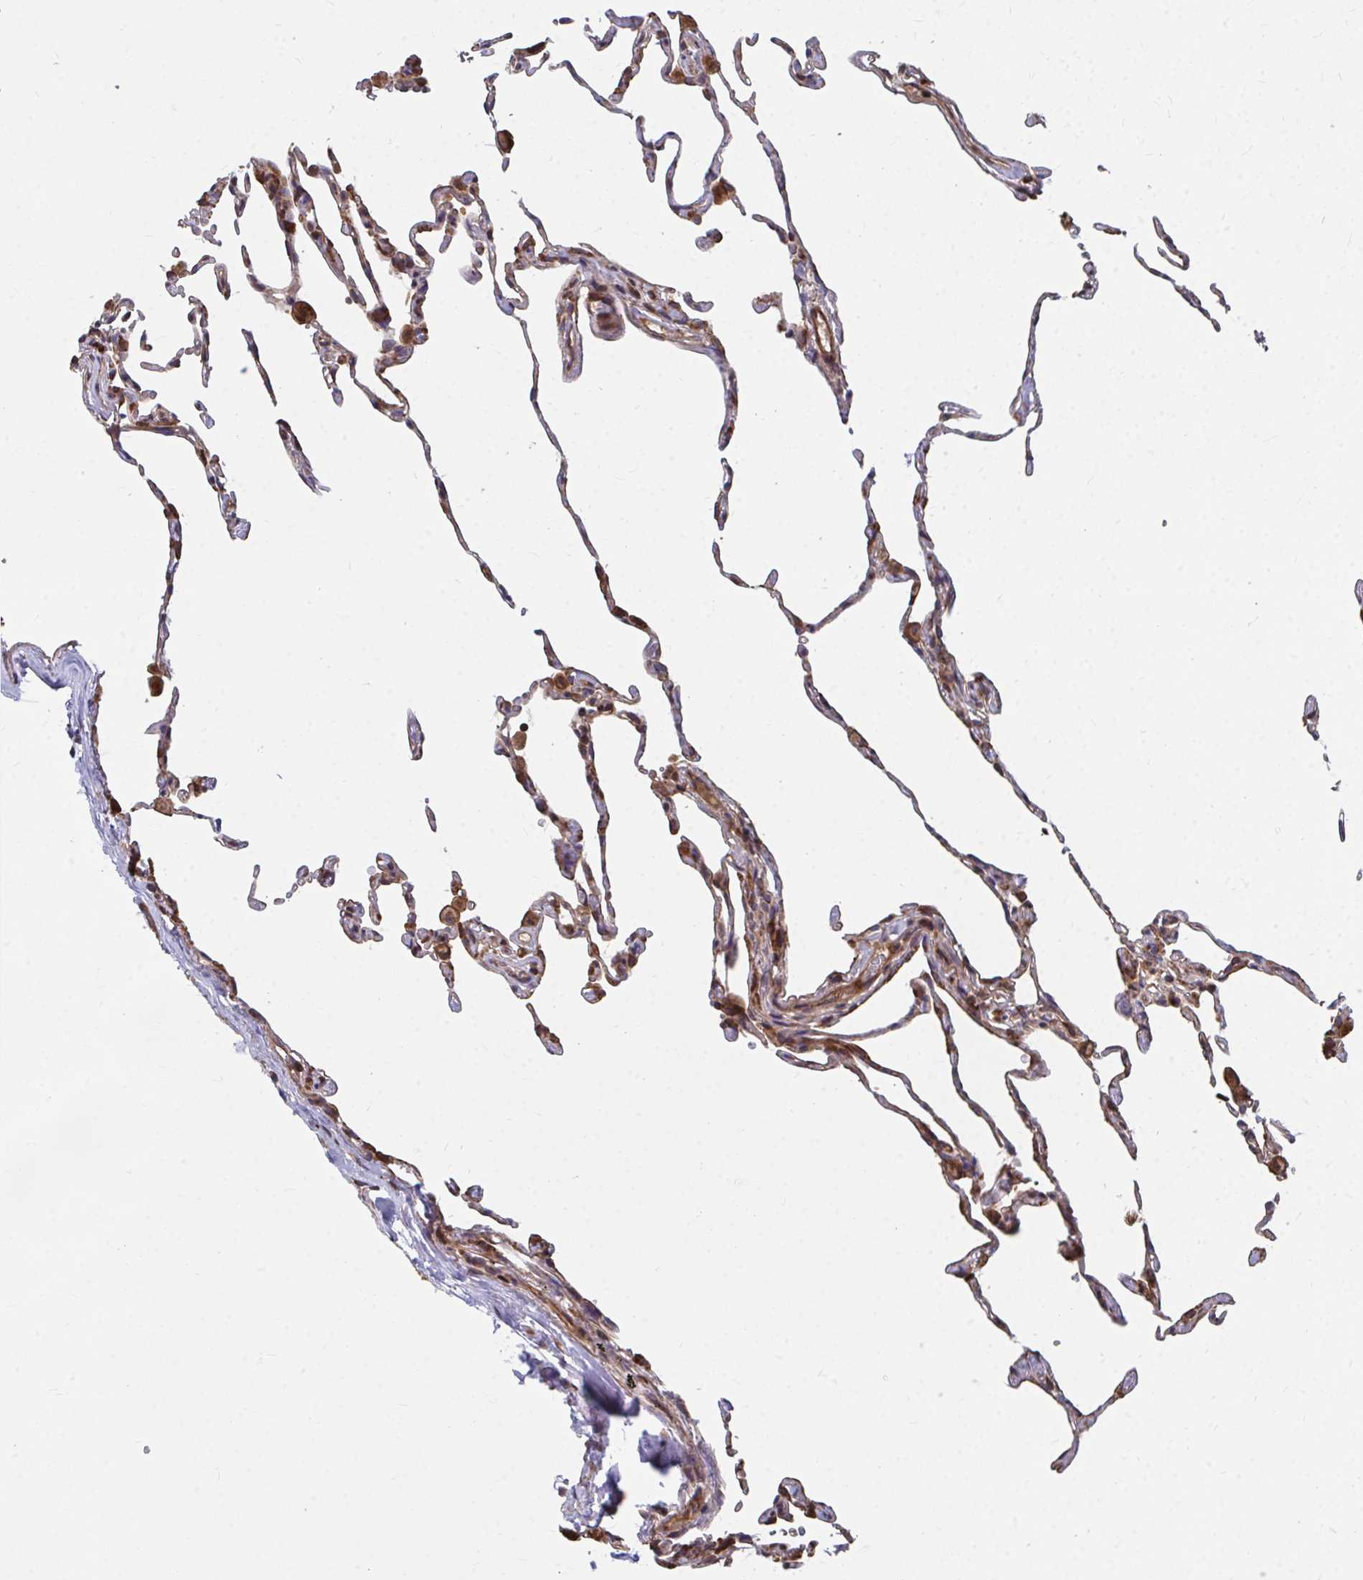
{"staining": {"intensity": "moderate", "quantity": "25%-75%", "location": "cytoplasmic/membranous"}, "tissue": "lung", "cell_type": "Alveolar cells", "image_type": "normal", "snomed": [{"axis": "morphology", "description": "Normal tissue, NOS"}, {"axis": "topography", "description": "Lung"}], "caption": "This is a micrograph of IHC staining of normal lung, which shows moderate positivity in the cytoplasmic/membranous of alveolar cells.", "gene": "FAM89A", "patient": {"sex": "female", "age": 57}}